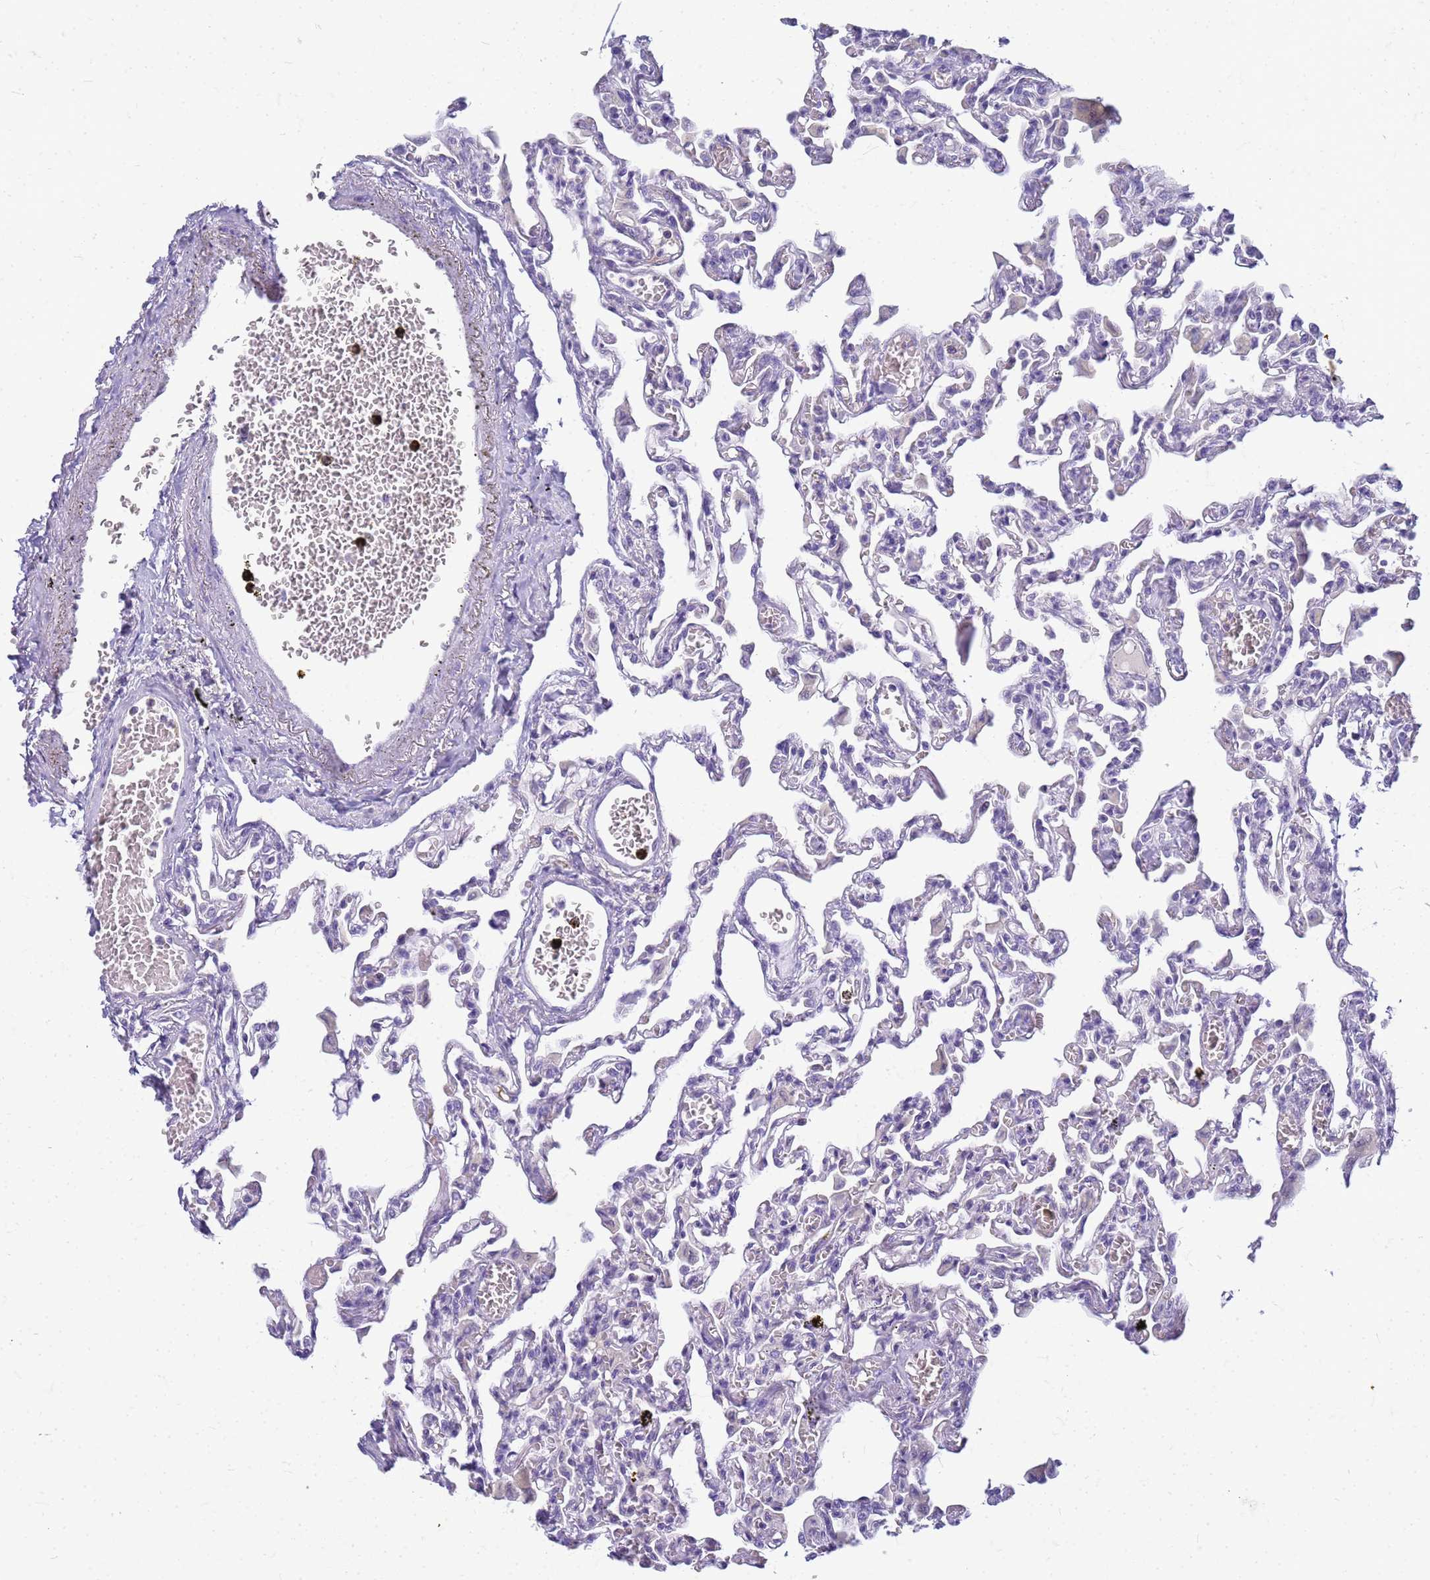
{"staining": {"intensity": "negative", "quantity": "none", "location": "none"}, "tissue": "lung", "cell_type": "Alveolar cells", "image_type": "normal", "snomed": [{"axis": "morphology", "description": "Normal tissue, NOS"}, {"axis": "topography", "description": "Bronchus"}, {"axis": "topography", "description": "Lung"}], "caption": "IHC histopathology image of benign lung: lung stained with DAB (3,3'-diaminobenzidine) shows no significant protein expression in alveolar cells.", "gene": "CFAP100", "patient": {"sex": "female", "age": 49}}